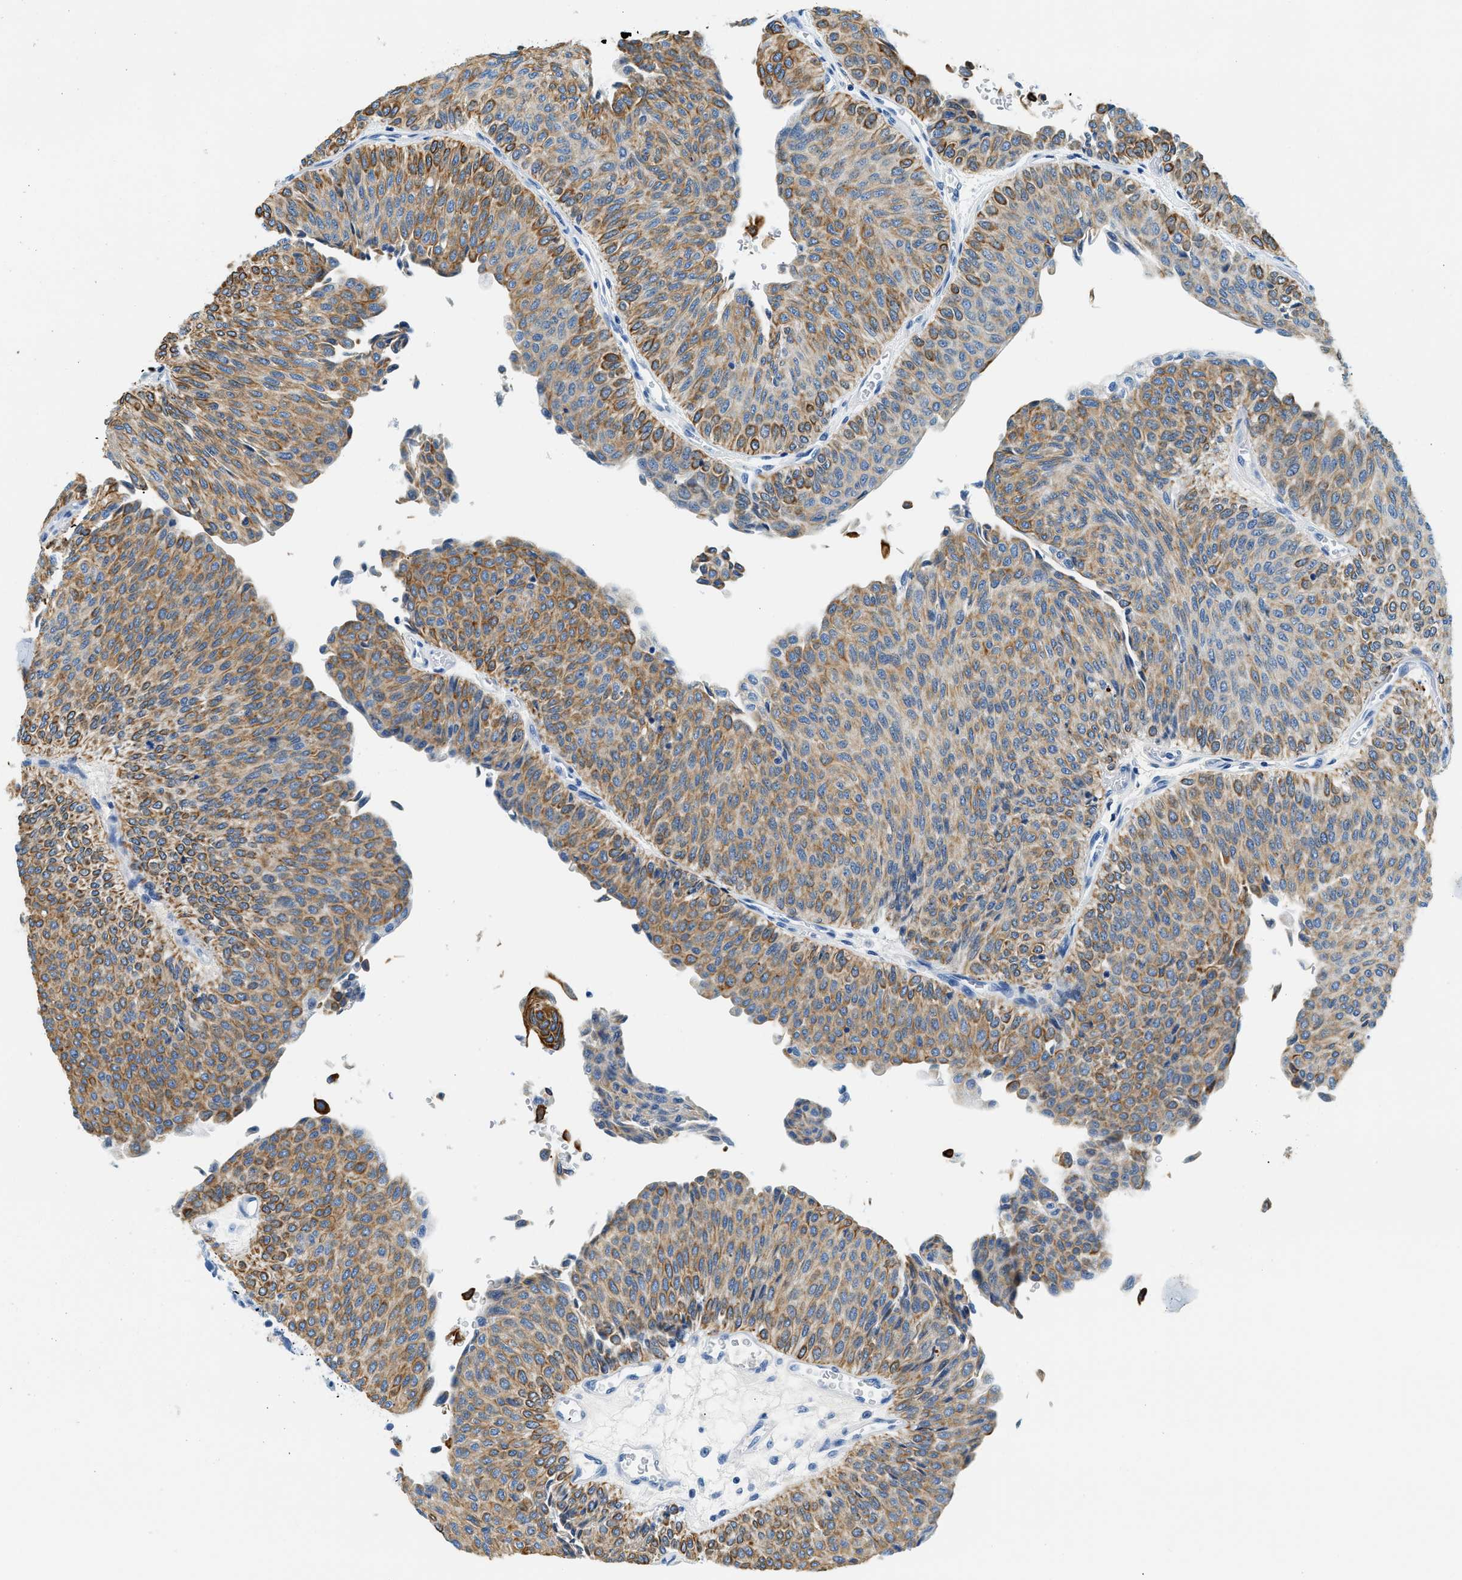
{"staining": {"intensity": "moderate", "quantity": ">75%", "location": "cytoplasmic/membranous"}, "tissue": "urothelial cancer", "cell_type": "Tumor cells", "image_type": "cancer", "snomed": [{"axis": "morphology", "description": "Urothelial carcinoma, Low grade"}, {"axis": "topography", "description": "Urinary bladder"}], "caption": "A brown stain highlights moderate cytoplasmic/membranous staining of a protein in urothelial cancer tumor cells.", "gene": "STXBP2", "patient": {"sex": "male", "age": 78}}